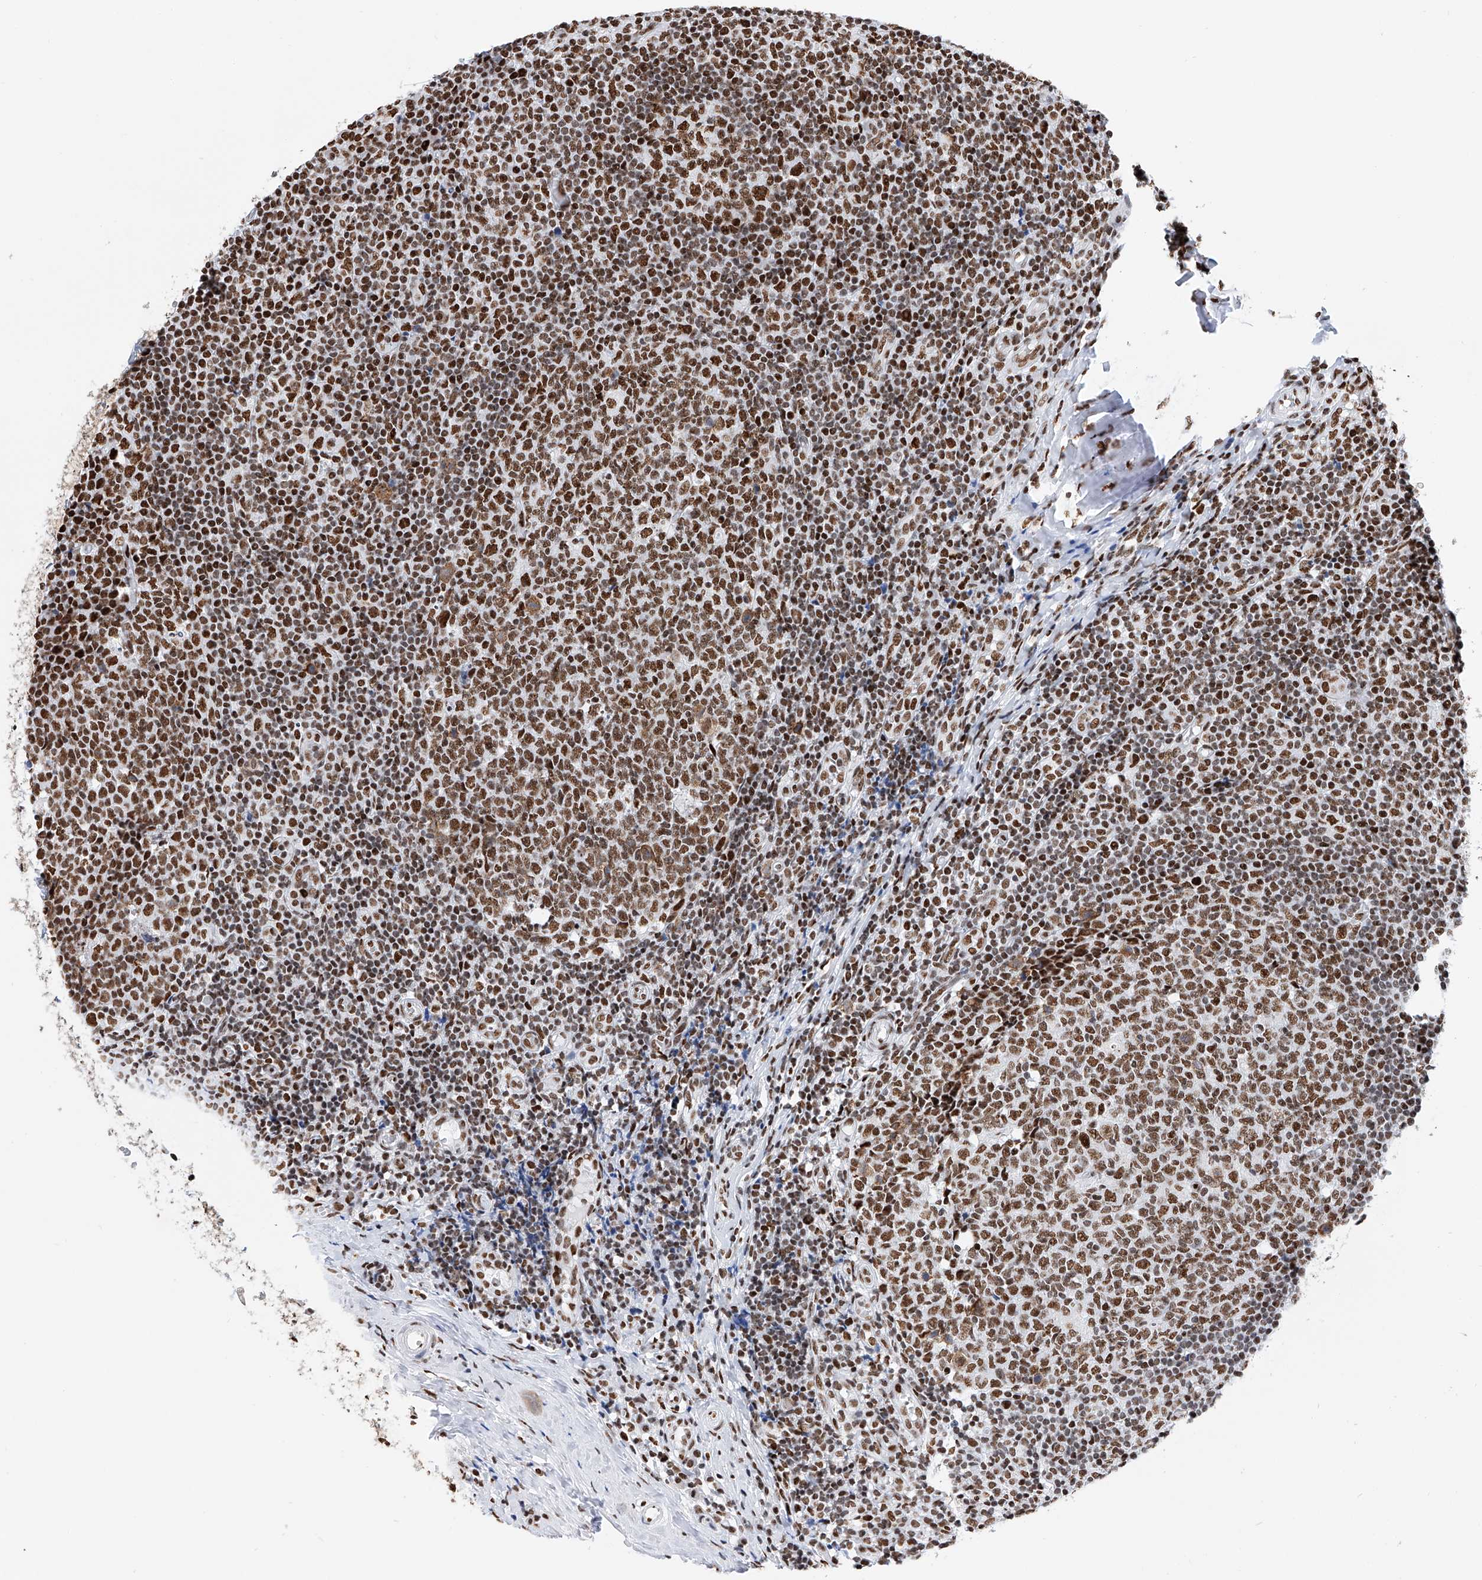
{"staining": {"intensity": "strong", "quantity": ">75%", "location": "nuclear"}, "tissue": "tonsil", "cell_type": "Germinal center cells", "image_type": "normal", "snomed": [{"axis": "morphology", "description": "Normal tissue, NOS"}, {"axis": "topography", "description": "Tonsil"}], "caption": "Germinal center cells reveal strong nuclear positivity in about >75% of cells in benign tonsil. (brown staining indicates protein expression, while blue staining denotes nuclei).", "gene": "SRSF6", "patient": {"sex": "female", "age": 19}}